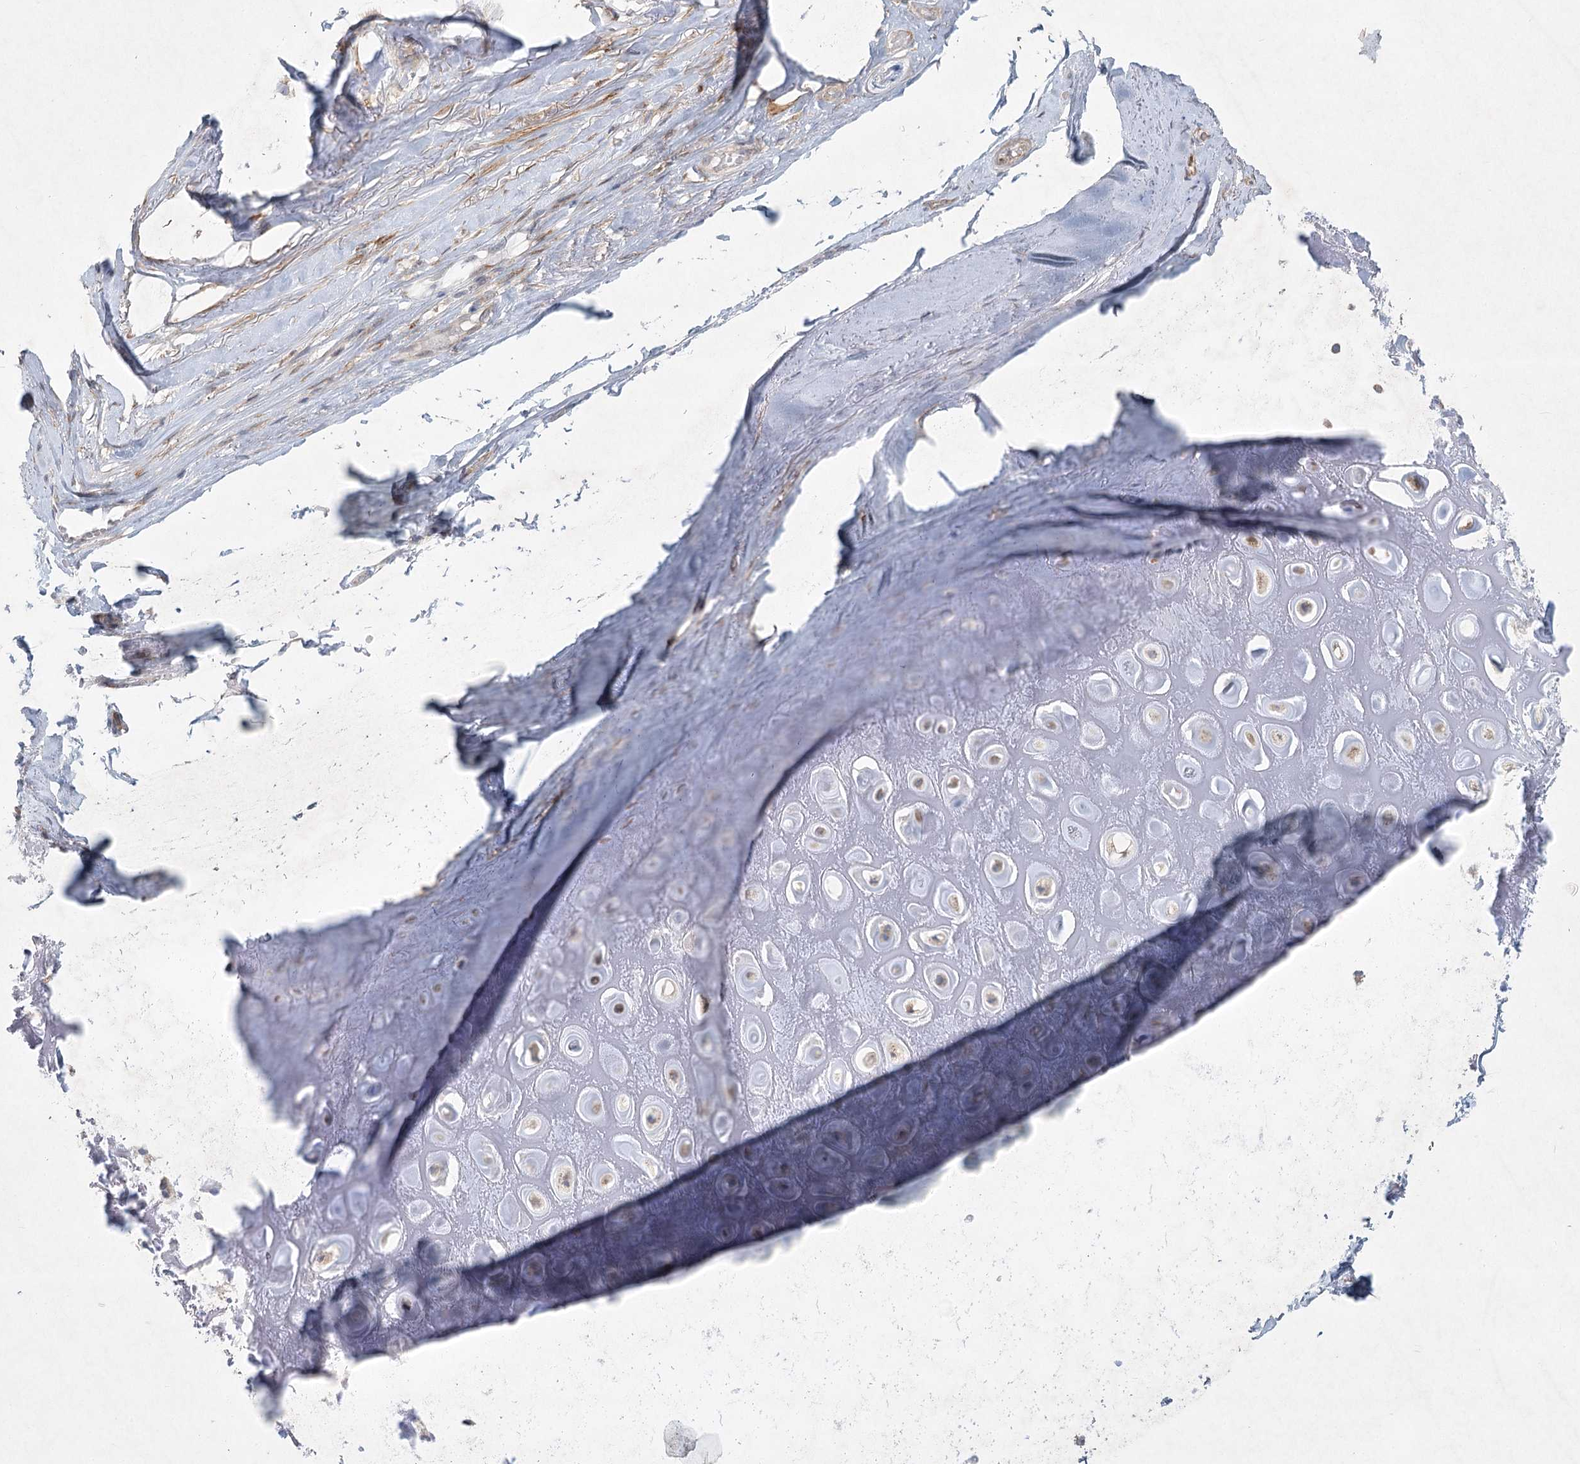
{"staining": {"intensity": "weak", "quantity": "25%-75%", "location": "cytoplasmic/membranous"}, "tissue": "adipose tissue", "cell_type": "Adipocytes", "image_type": "normal", "snomed": [{"axis": "morphology", "description": "Normal tissue, NOS"}, {"axis": "morphology", "description": "Basal cell carcinoma"}, {"axis": "topography", "description": "Skin"}], "caption": "Immunohistochemistry histopathology image of unremarkable adipose tissue: adipose tissue stained using immunohistochemistry (IHC) demonstrates low levels of weak protein expression localized specifically in the cytoplasmic/membranous of adipocytes, appearing as a cytoplasmic/membranous brown color.", "gene": "FAM110C", "patient": {"sex": "female", "age": 89}}